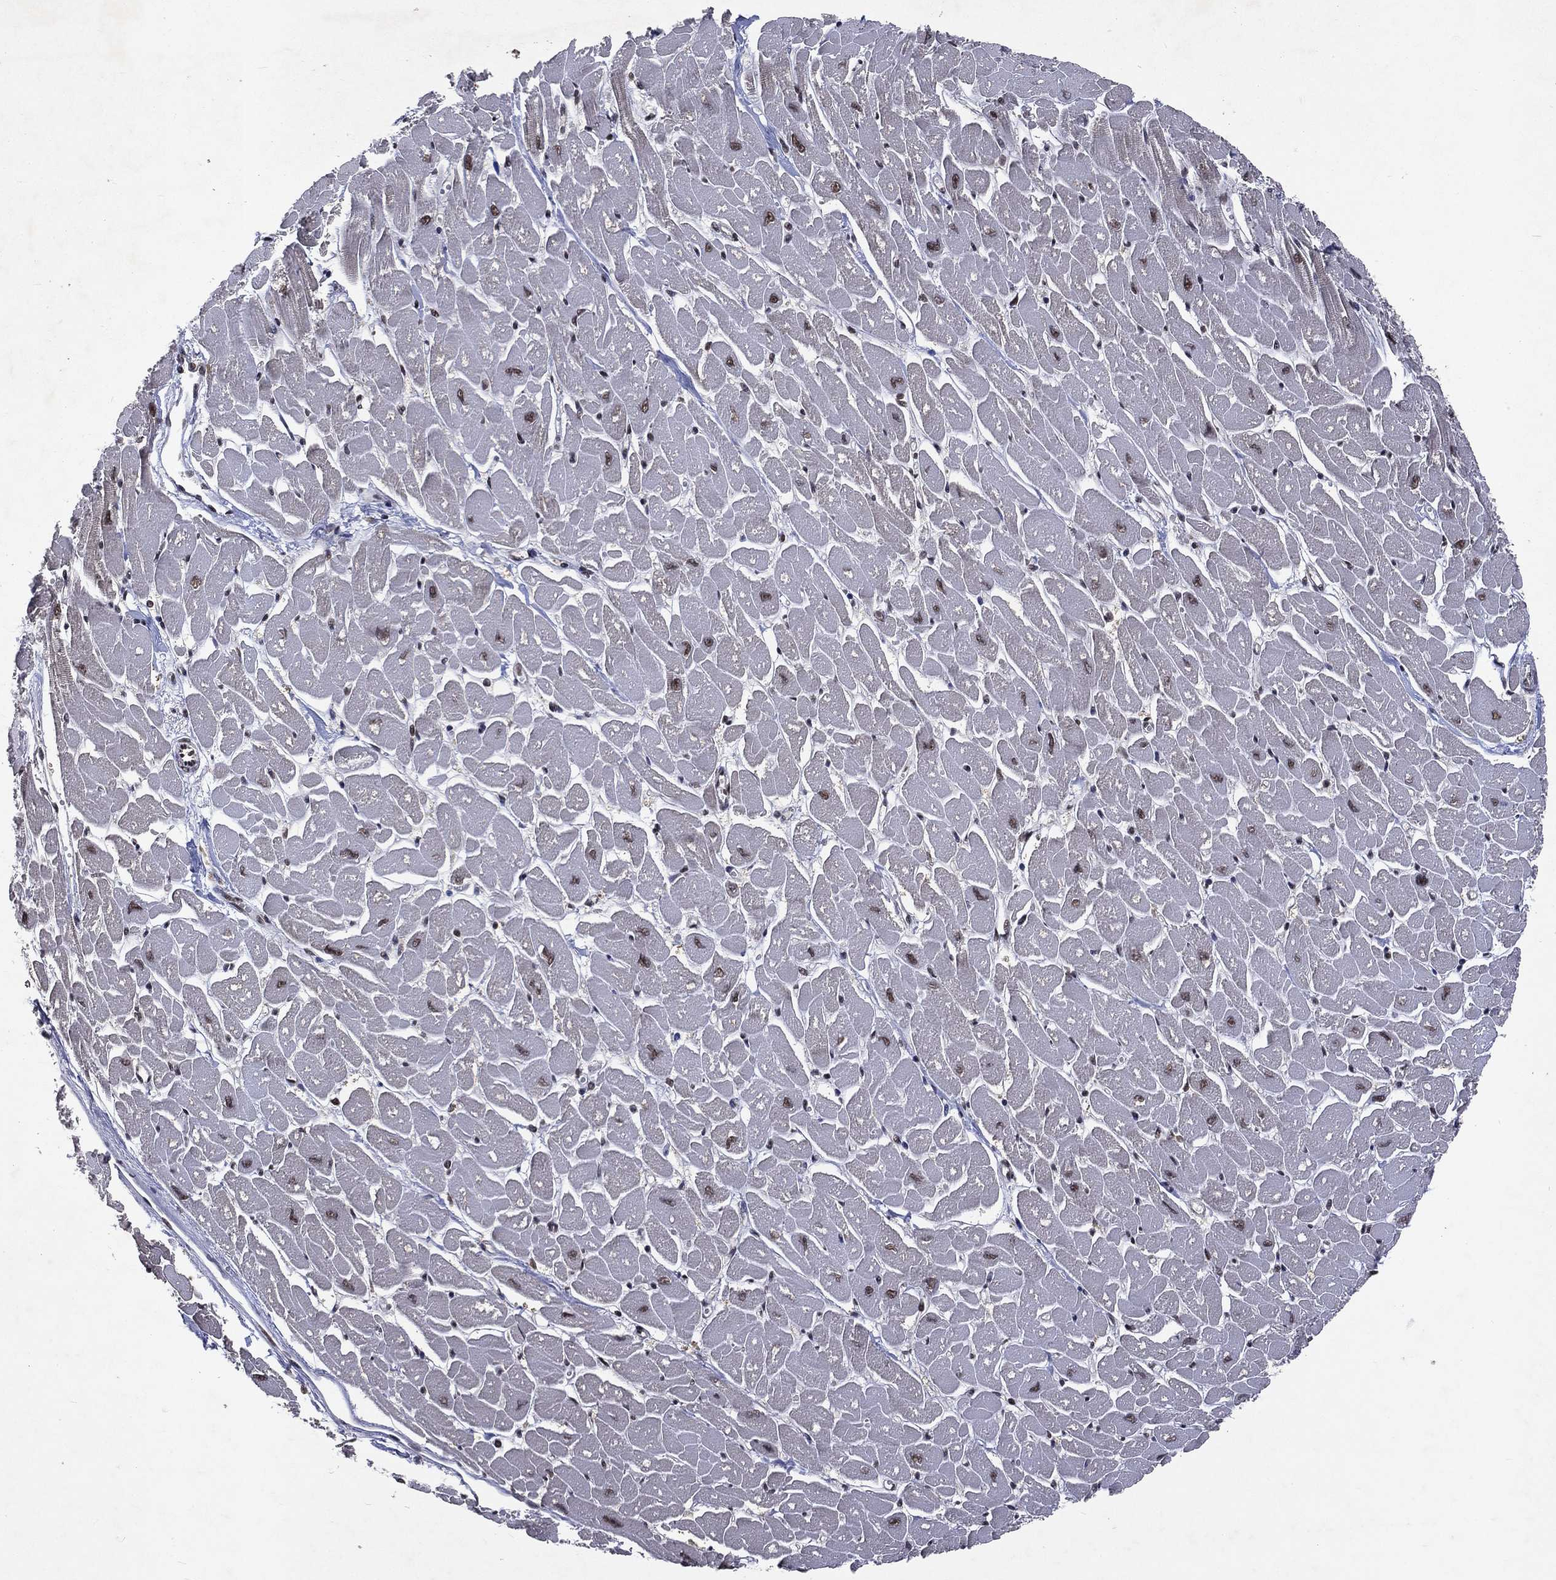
{"staining": {"intensity": "moderate", "quantity": "<25%", "location": "nuclear"}, "tissue": "heart muscle", "cell_type": "Cardiomyocytes", "image_type": "normal", "snomed": [{"axis": "morphology", "description": "Normal tissue, NOS"}, {"axis": "topography", "description": "Heart"}], "caption": "Protein expression analysis of unremarkable heart muscle displays moderate nuclear expression in approximately <25% of cardiomyocytes. Using DAB (3,3'-diaminobenzidine) (brown) and hematoxylin (blue) stains, captured at high magnification using brightfield microscopy.", "gene": "DMAP1", "patient": {"sex": "male", "age": 57}}